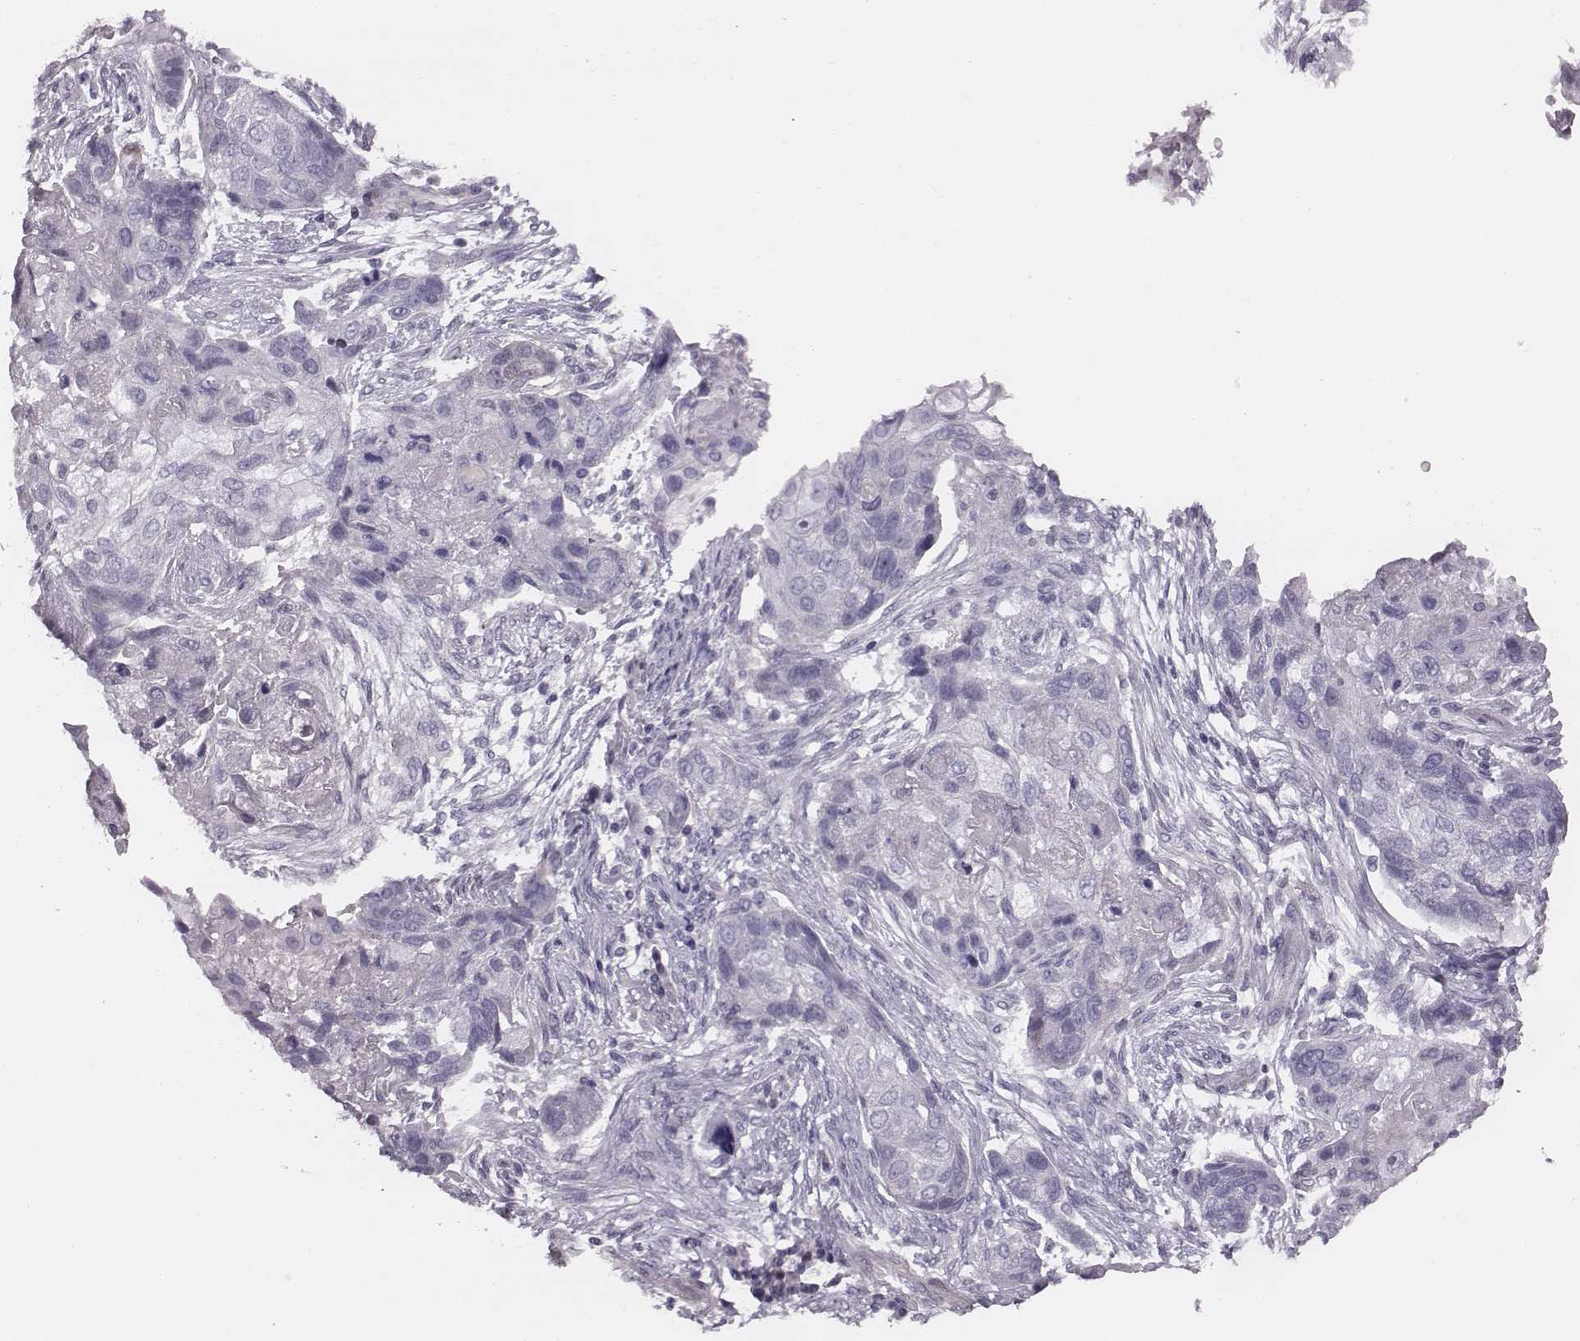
{"staining": {"intensity": "negative", "quantity": "none", "location": "none"}, "tissue": "lung cancer", "cell_type": "Tumor cells", "image_type": "cancer", "snomed": [{"axis": "morphology", "description": "Squamous cell carcinoma, NOS"}, {"axis": "topography", "description": "Lung"}], "caption": "The histopathology image shows no significant staining in tumor cells of lung cancer (squamous cell carcinoma).", "gene": "PDE8B", "patient": {"sex": "male", "age": 69}}